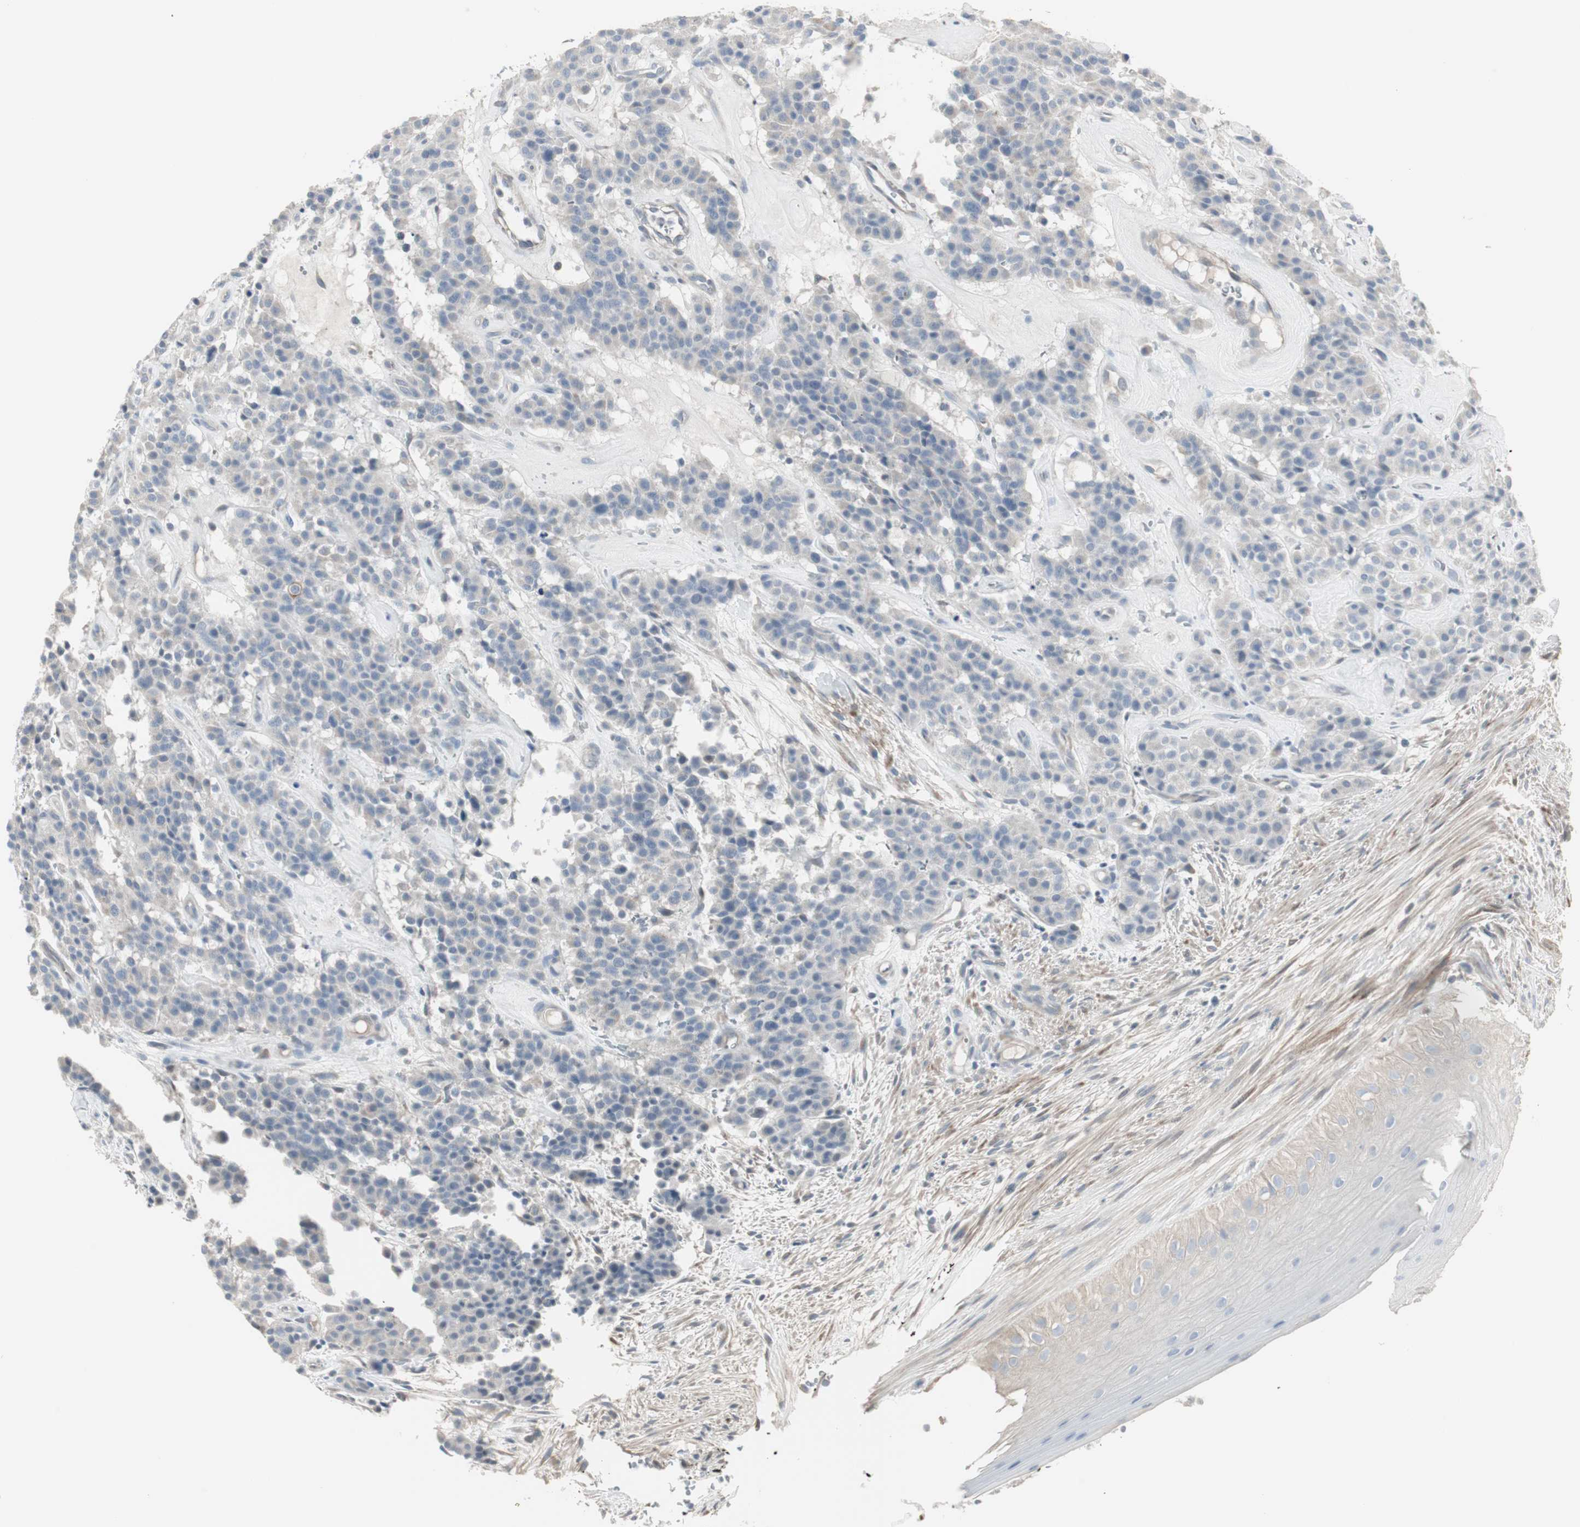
{"staining": {"intensity": "negative", "quantity": "none", "location": "none"}, "tissue": "carcinoid", "cell_type": "Tumor cells", "image_type": "cancer", "snomed": [{"axis": "morphology", "description": "Carcinoid, malignant, NOS"}, {"axis": "topography", "description": "Lung"}], "caption": "This photomicrograph is of carcinoid stained with immunohistochemistry (IHC) to label a protein in brown with the nuclei are counter-stained blue. There is no positivity in tumor cells.", "gene": "DMPK", "patient": {"sex": "male", "age": 30}}